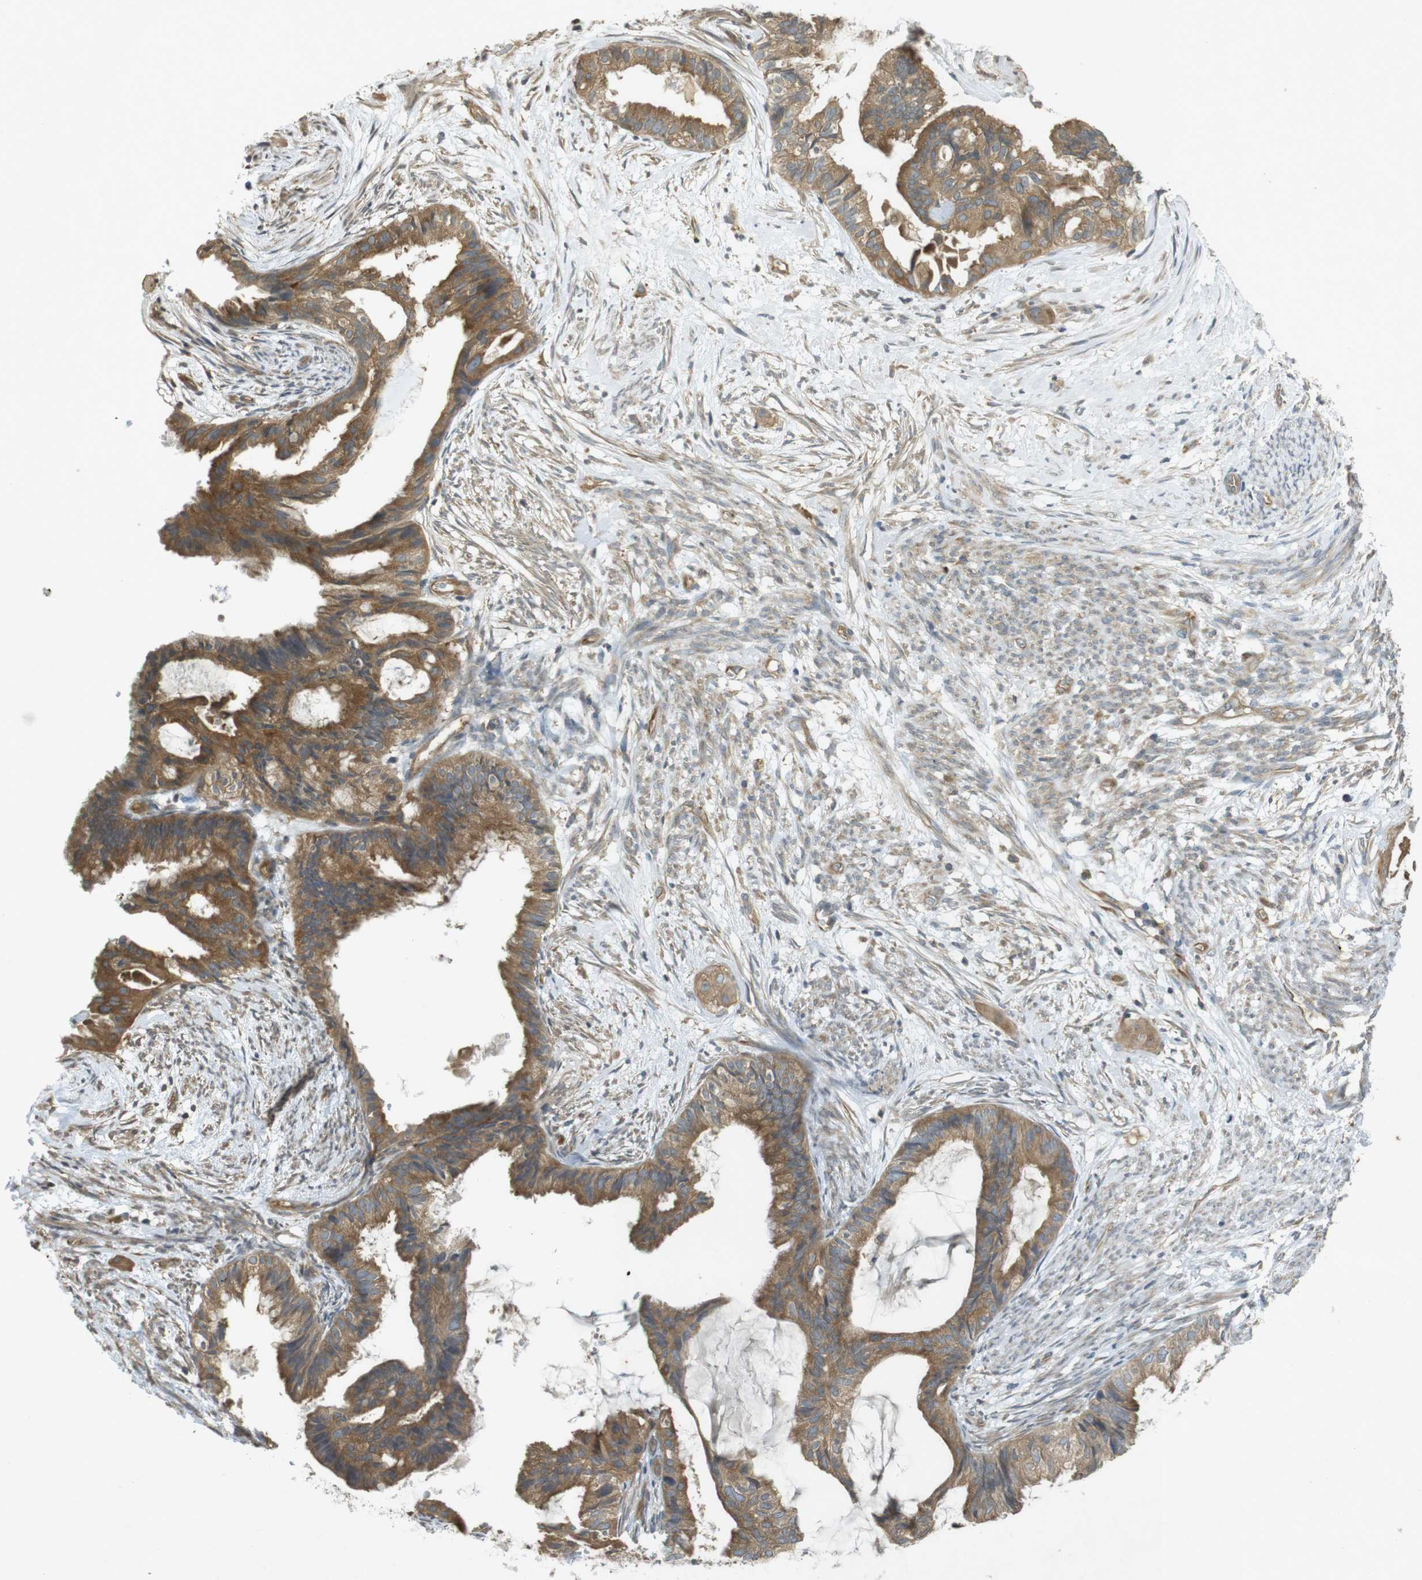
{"staining": {"intensity": "moderate", "quantity": ">75%", "location": "cytoplasmic/membranous"}, "tissue": "cervical cancer", "cell_type": "Tumor cells", "image_type": "cancer", "snomed": [{"axis": "morphology", "description": "Normal tissue, NOS"}, {"axis": "morphology", "description": "Adenocarcinoma, NOS"}, {"axis": "topography", "description": "Cervix"}, {"axis": "topography", "description": "Endometrium"}], "caption": "Brown immunohistochemical staining in cervical cancer (adenocarcinoma) demonstrates moderate cytoplasmic/membranous positivity in approximately >75% of tumor cells.", "gene": "KIF5B", "patient": {"sex": "female", "age": 86}}